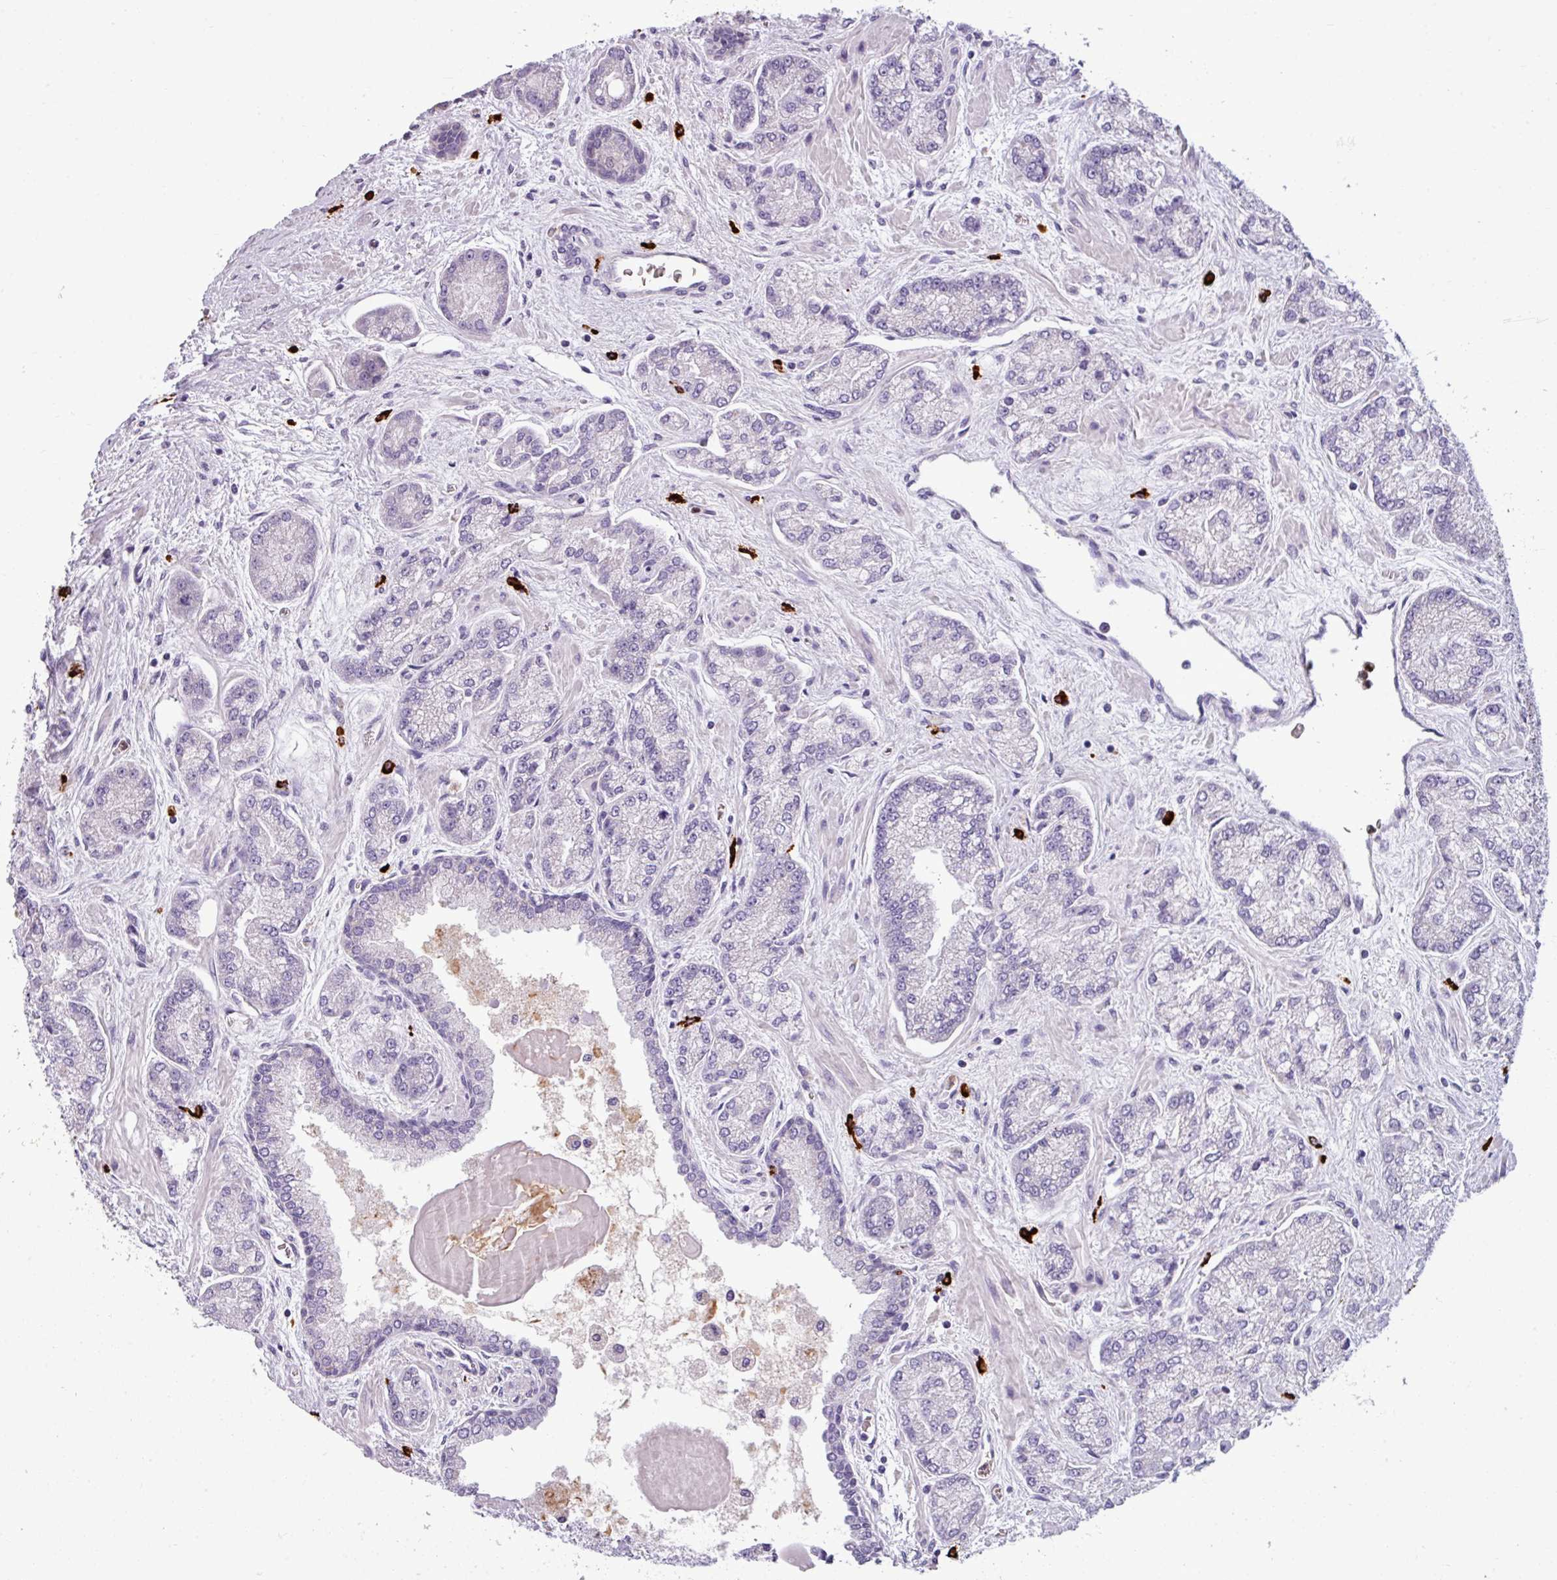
{"staining": {"intensity": "negative", "quantity": "none", "location": "none"}, "tissue": "prostate cancer", "cell_type": "Tumor cells", "image_type": "cancer", "snomed": [{"axis": "morphology", "description": "Adenocarcinoma, High grade"}, {"axis": "topography", "description": "Prostate"}], "caption": "DAB (3,3'-diaminobenzidine) immunohistochemical staining of human prostate adenocarcinoma (high-grade) displays no significant positivity in tumor cells.", "gene": "TRIM39", "patient": {"sex": "male", "age": 68}}